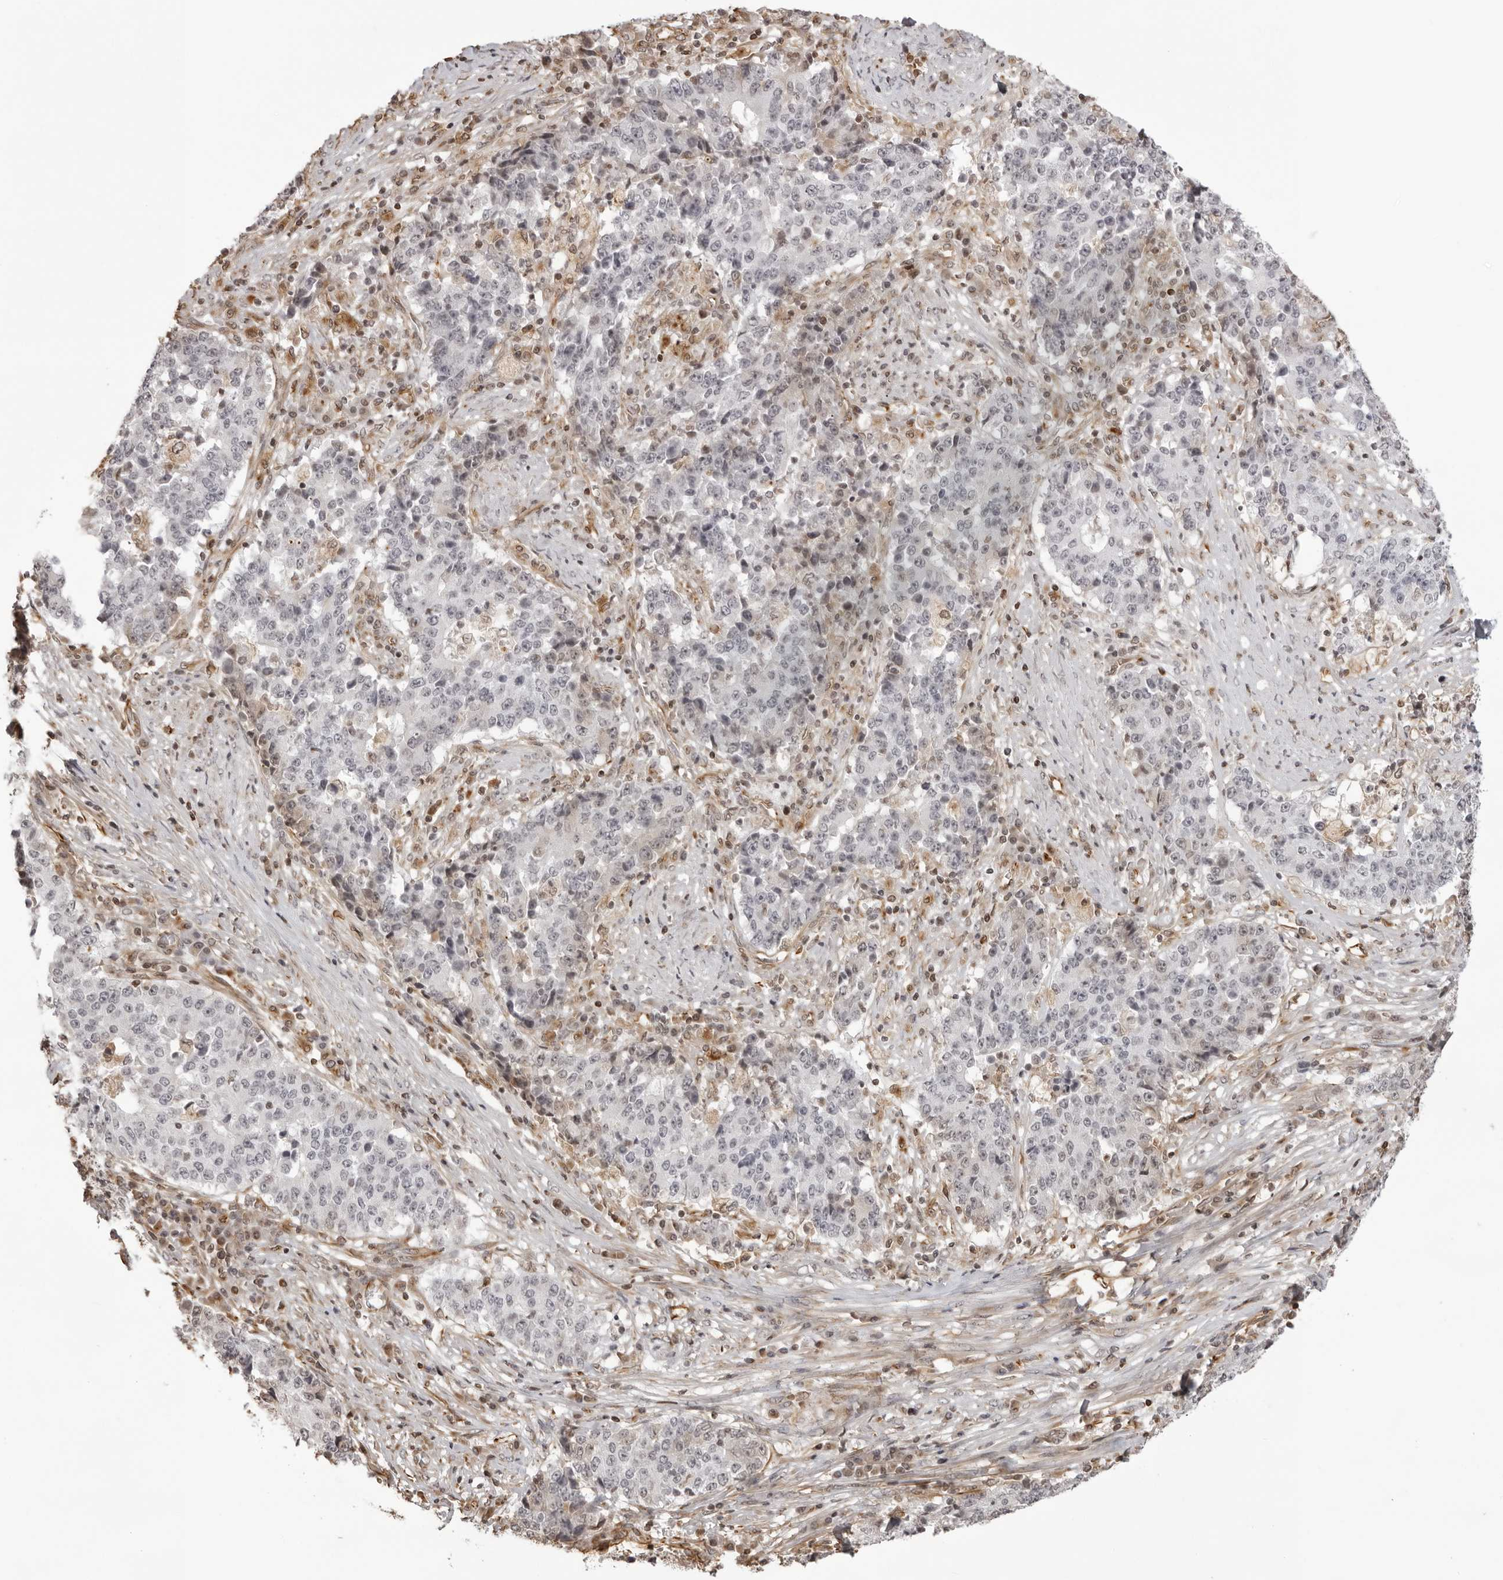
{"staining": {"intensity": "negative", "quantity": "none", "location": "none"}, "tissue": "stomach cancer", "cell_type": "Tumor cells", "image_type": "cancer", "snomed": [{"axis": "morphology", "description": "Adenocarcinoma, NOS"}, {"axis": "topography", "description": "Stomach"}], "caption": "IHC micrograph of neoplastic tissue: stomach cancer stained with DAB (3,3'-diaminobenzidine) displays no significant protein expression in tumor cells. The staining is performed using DAB brown chromogen with nuclei counter-stained in using hematoxylin.", "gene": "DYNLT5", "patient": {"sex": "male", "age": 59}}